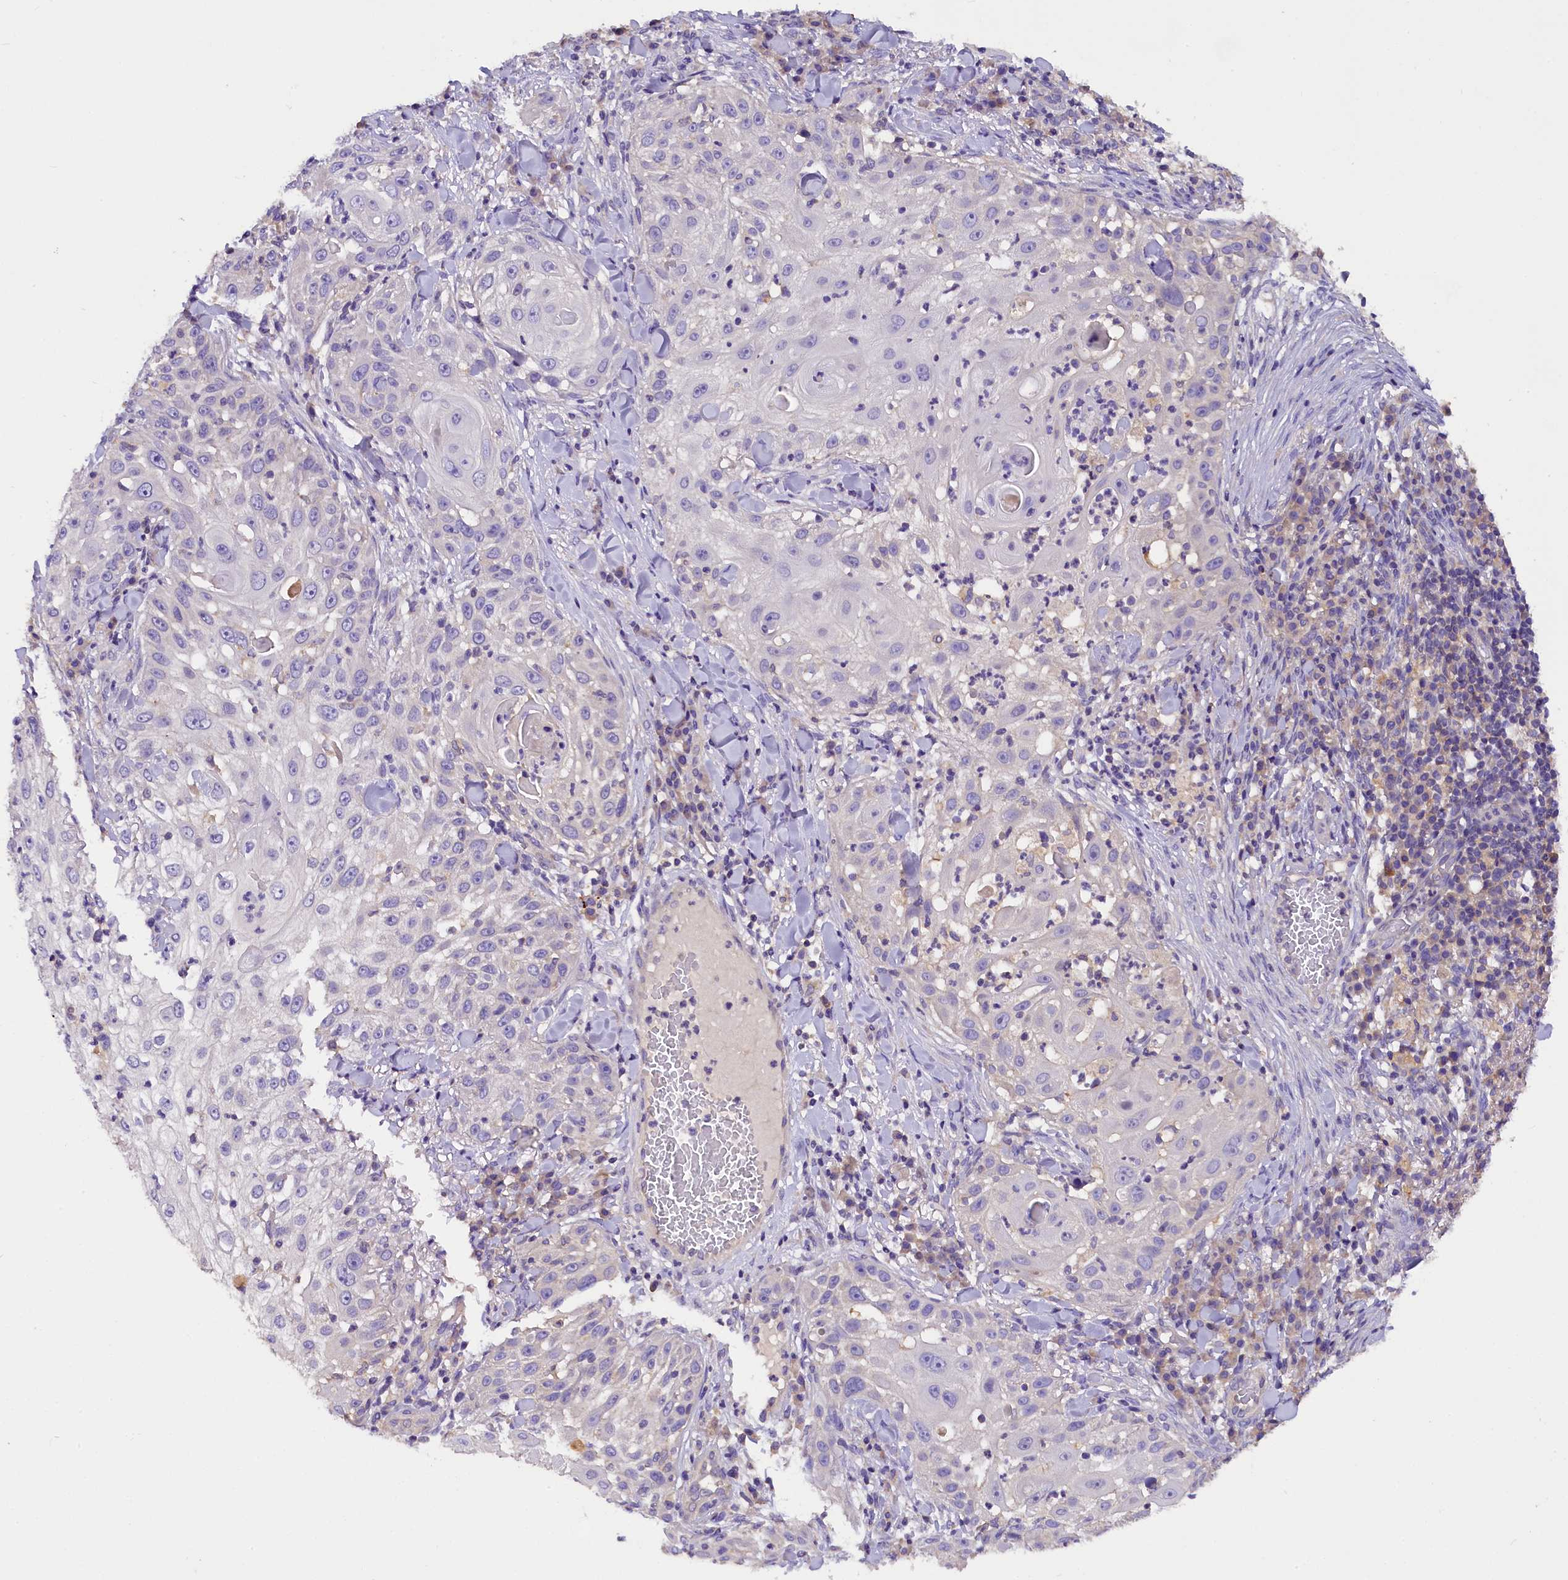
{"staining": {"intensity": "negative", "quantity": "none", "location": "none"}, "tissue": "skin cancer", "cell_type": "Tumor cells", "image_type": "cancer", "snomed": [{"axis": "morphology", "description": "Squamous cell carcinoma, NOS"}, {"axis": "topography", "description": "Skin"}], "caption": "The immunohistochemistry histopathology image has no significant positivity in tumor cells of skin cancer tissue. (DAB (3,3'-diaminobenzidine) immunohistochemistry (IHC) with hematoxylin counter stain).", "gene": "AP3B2", "patient": {"sex": "female", "age": 44}}